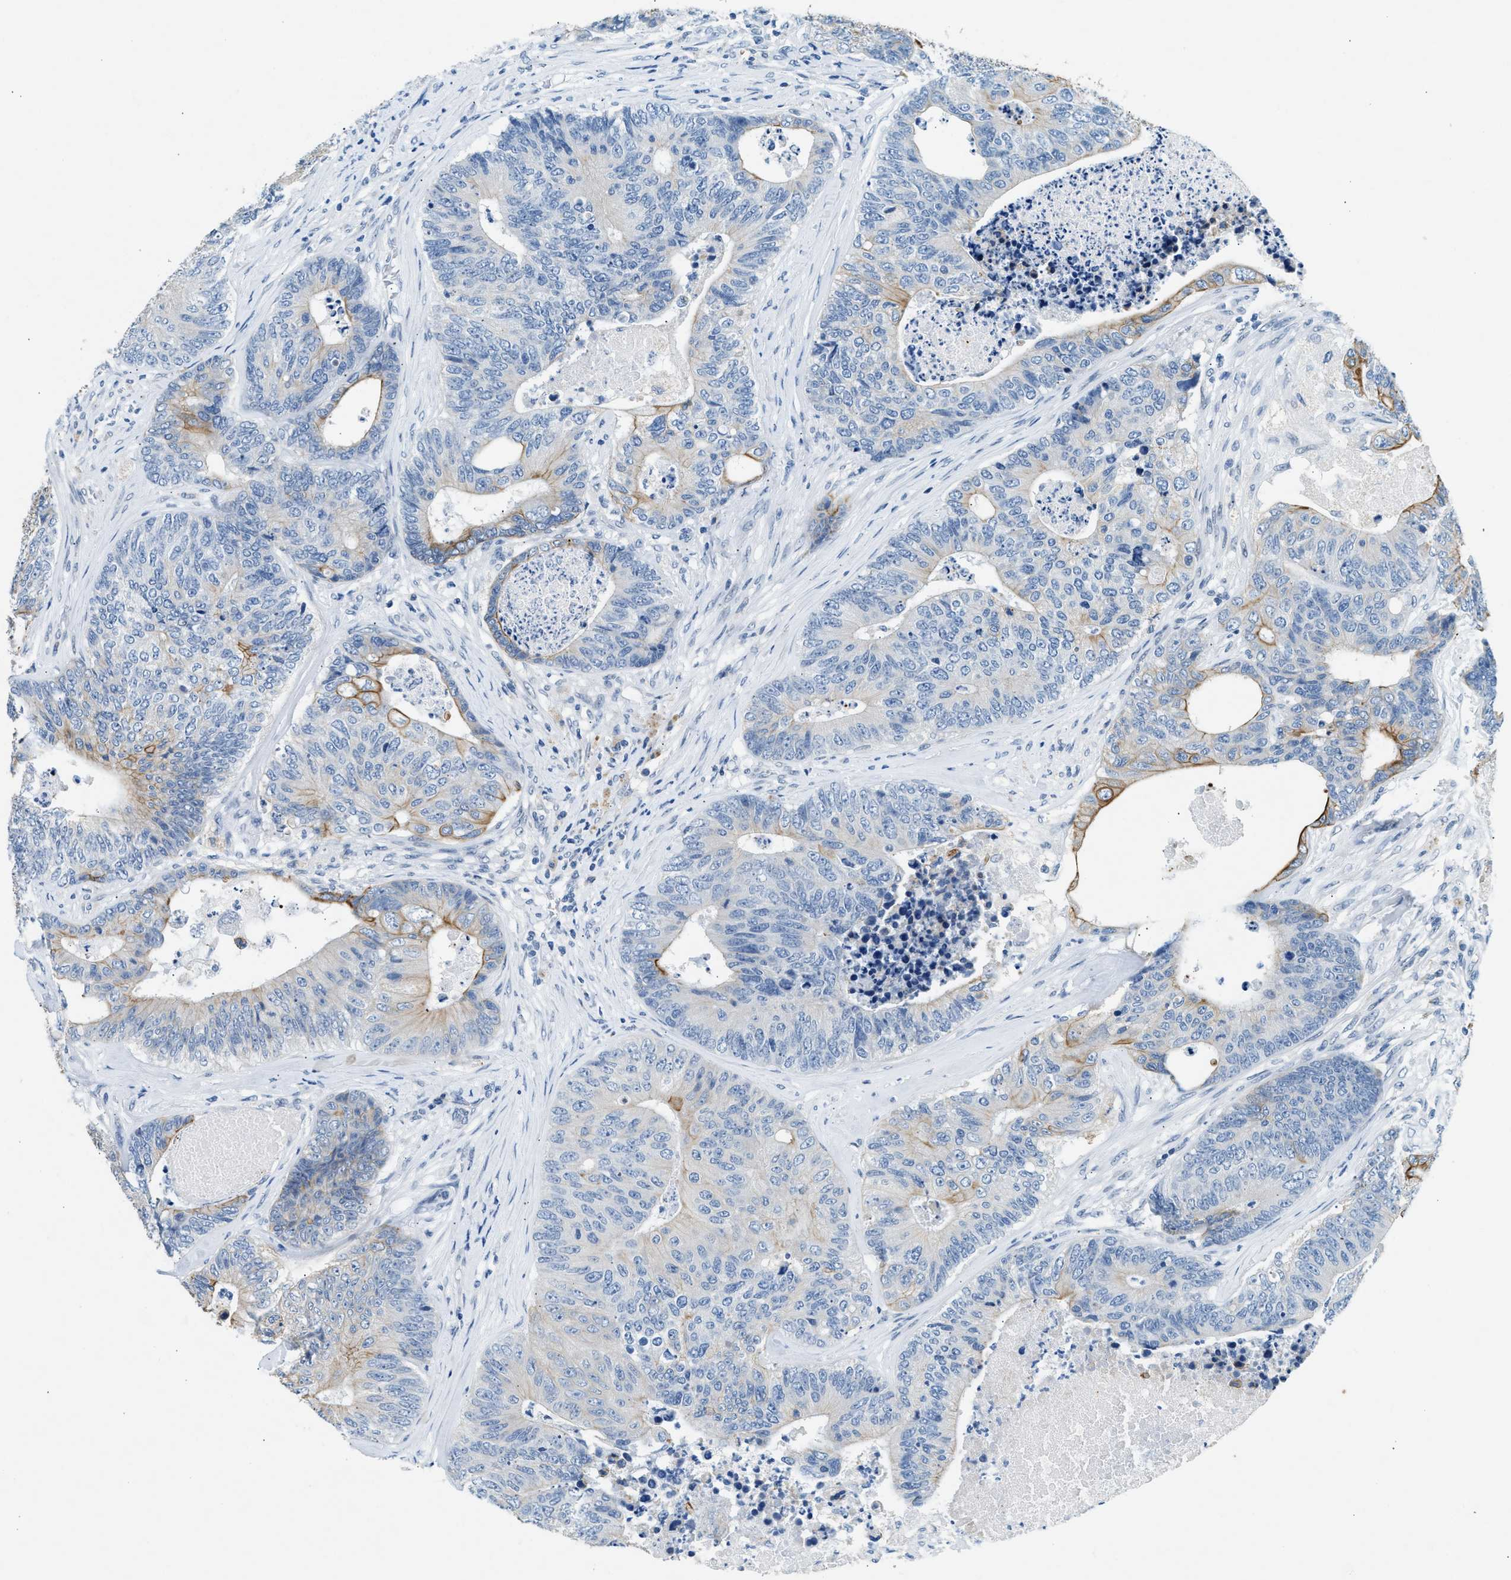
{"staining": {"intensity": "moderate", "quantity": "<25%", "location": "cytoplasmic/membranous"}, "tissue": "colorectal cancer", "cell_type": "Tumor cells", "image_type": "cancer", "snomed": [{"axis": "morphology", "description": "Adenocarcinoma, NOS"}, {"axis": "topography", "description": "Colon"}], "caption": "Protein staining of colorectal cancer tissue reveals moderate cytoplasmic/membranous positivity in approximately <25% of tumor cells.", "gene": "CFAP20", "patient": {"sex": "female", "age": 67}}